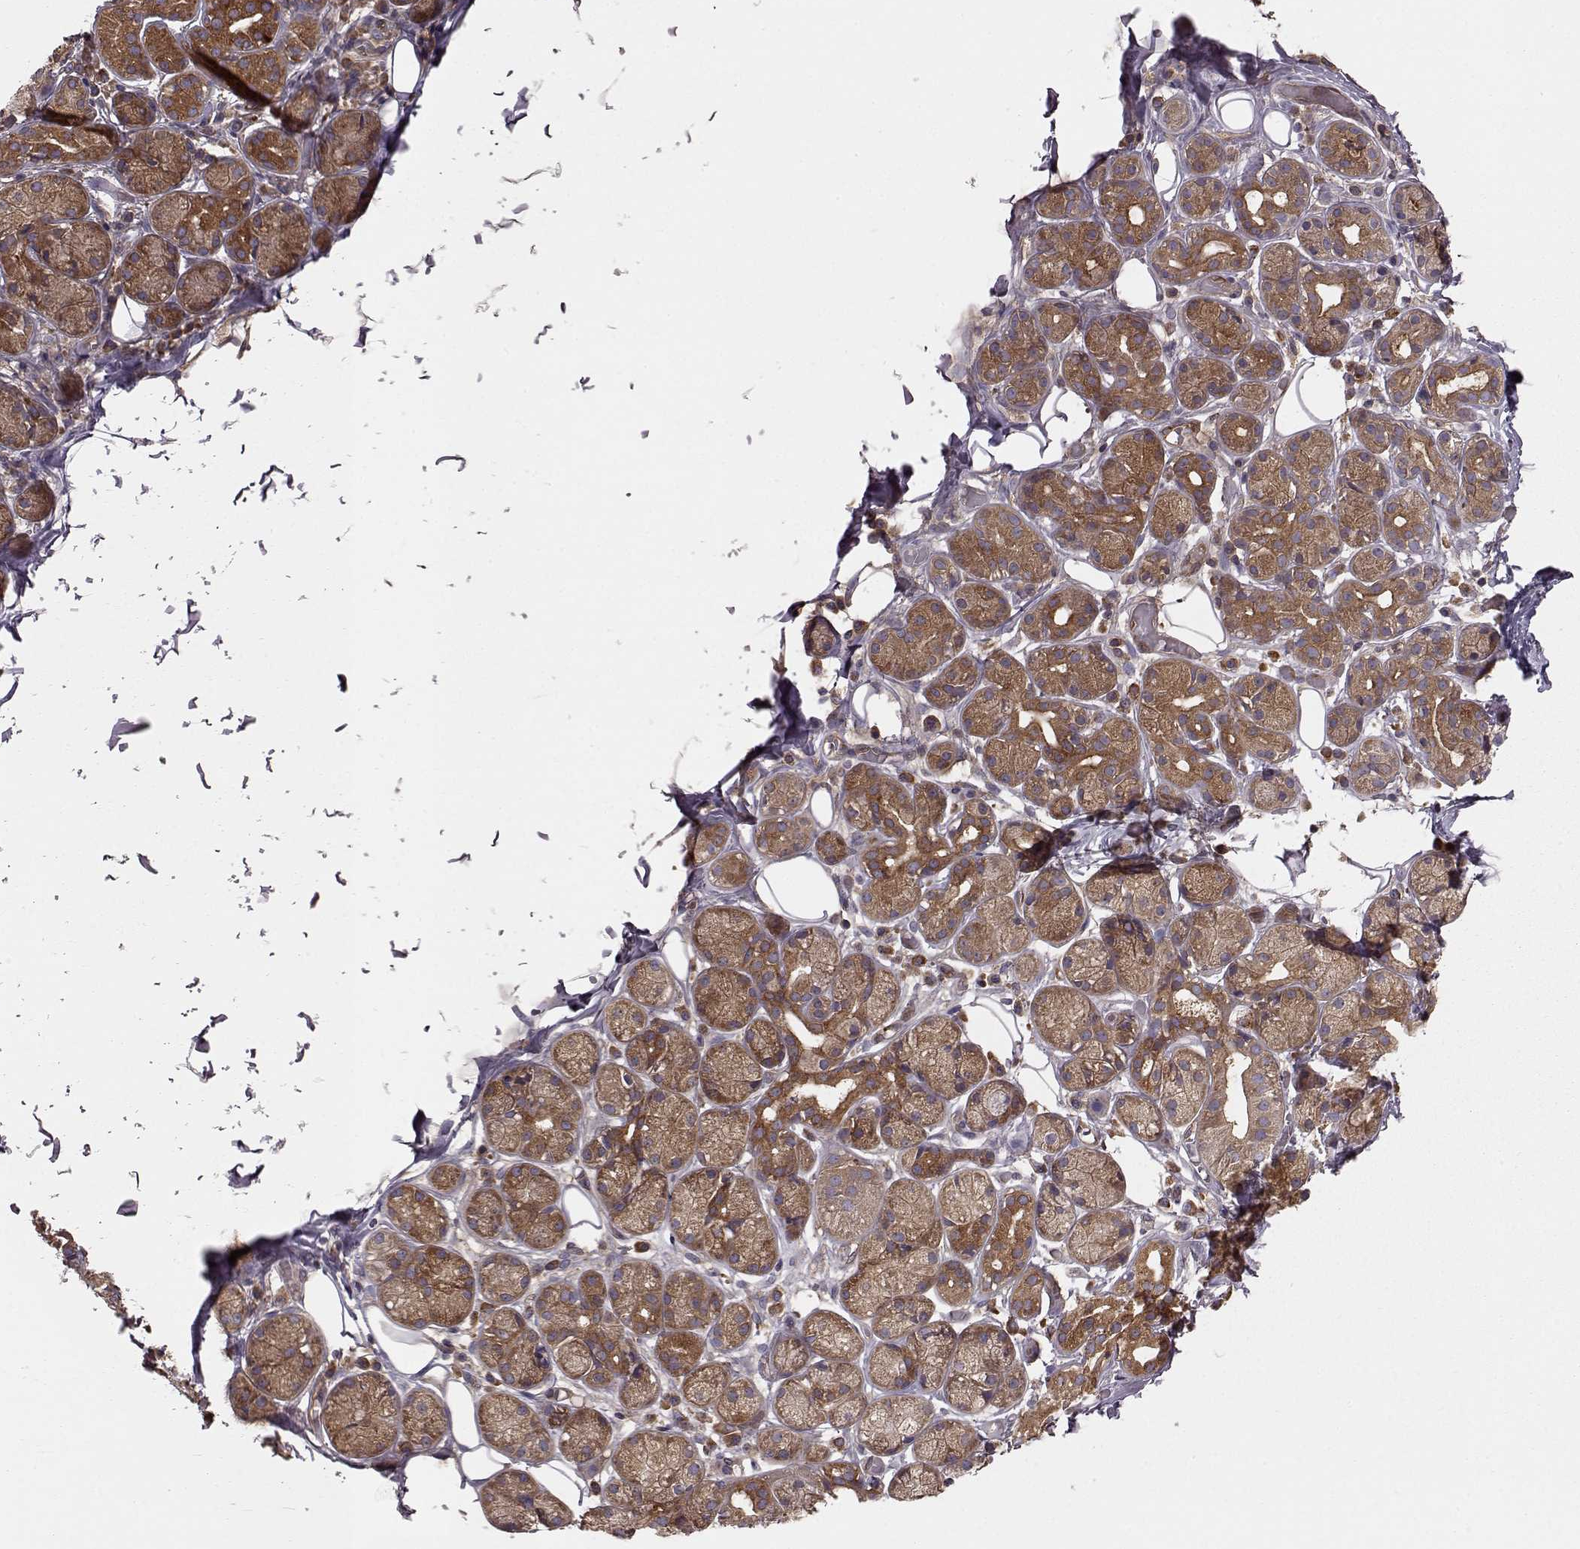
{"staining": {"intensity": "moderate", "quantity": ">75%", "location": "cytoplasmic/membranous"}, "tissue": "salivary gland", "cell_type": "Glandular cells", "image_type": "normal", "snomed": [{"axis": "morphology", "description": "Normal tissue, NOS"}, {"axis": "topography", "description": "Salivary gland"}, {"axis": "topography", "description": "Peripheral nerve tissue"}], "caption": "This micrograph displays normal salivary gland stained with immunohistochemistry (IHC) to label a protein in brown. The cytoplasmic/membranous of glandular cells show moderate positivity for the protein. Nuclei are counter-stained blue.", "gene": "RABGAP1", "patient": {"sex": "male", "age": 71}}